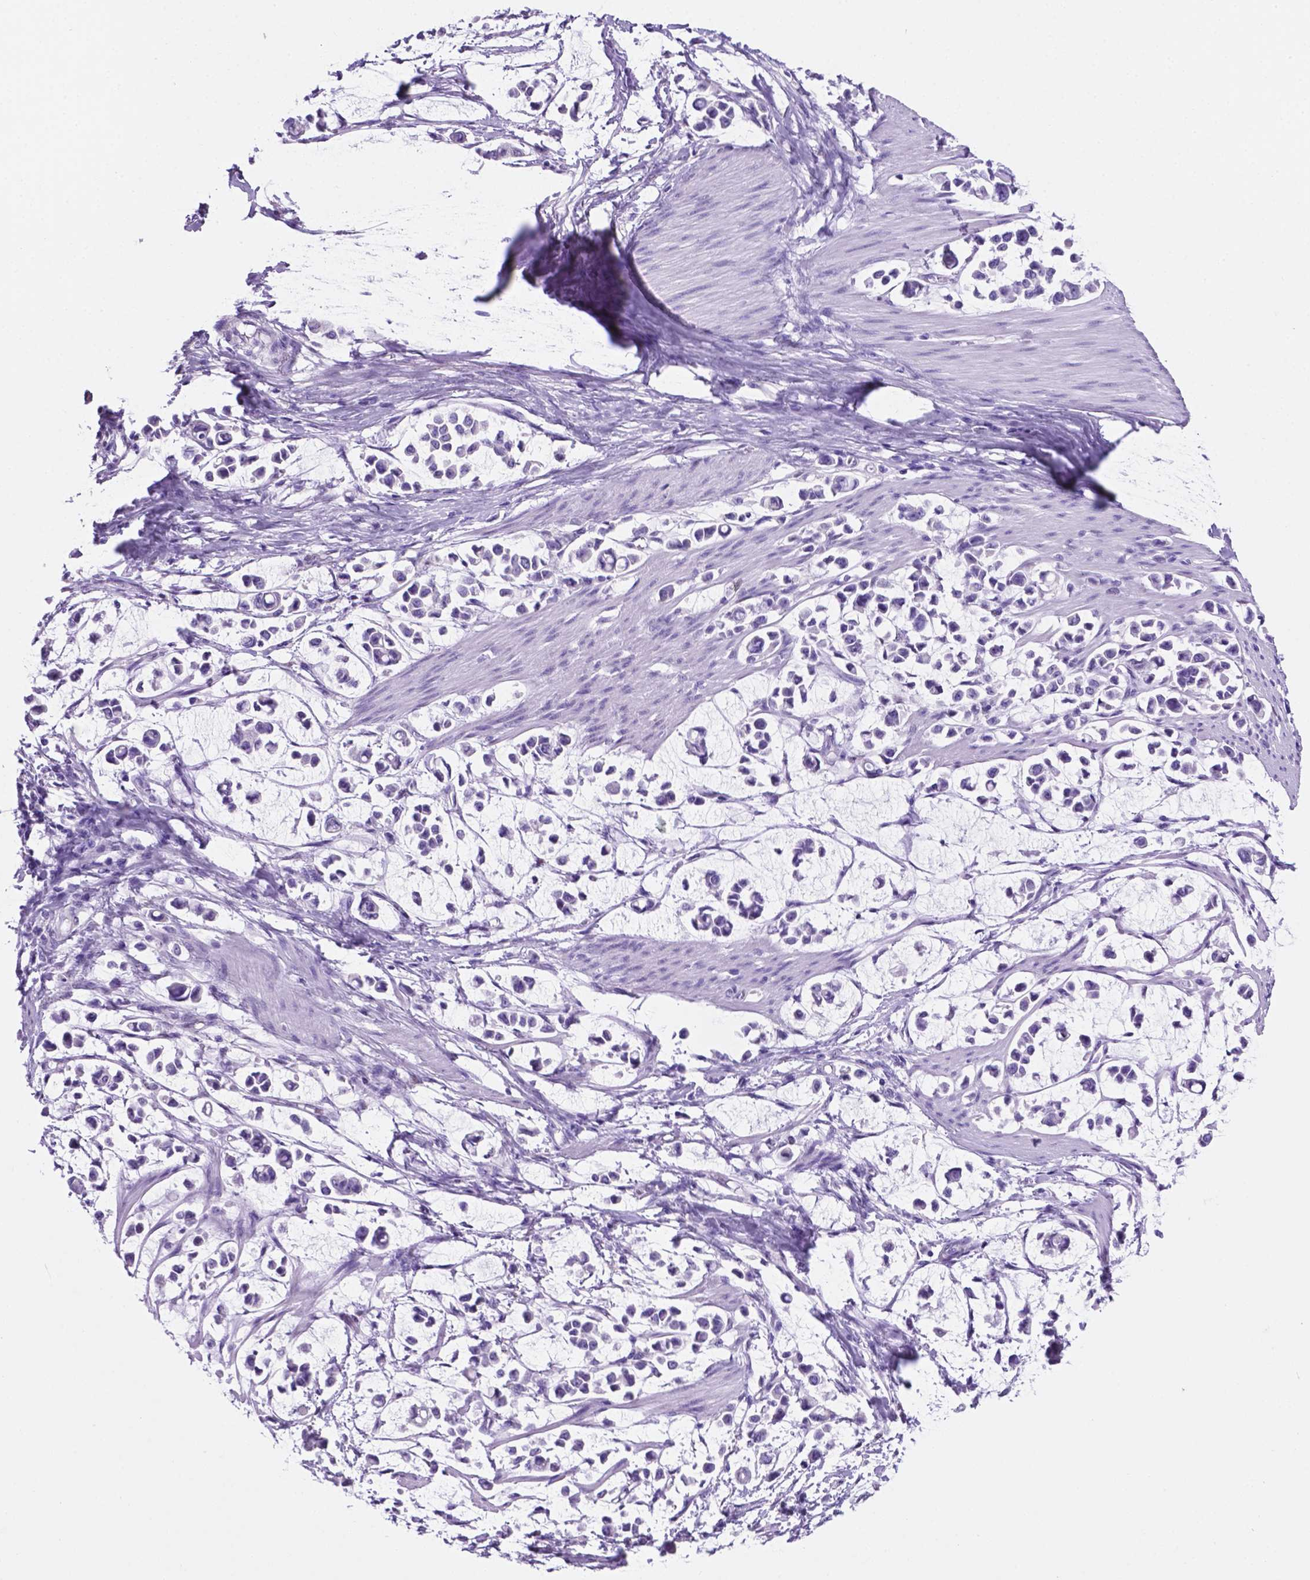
{"staining": {"intensity": "negative", "quantity": "none", "location": "none"}, "tissue": "stomach cancer", "cell_type": "Tumor cells", "image_type": "cancer", "snomed": [{"axis": "morphology", "description": "Adenocarcinoma, NOS"}, {"axis": "topography", "description": "Stomach"}], "caption": "Immunohistochemistry histopathology image of human stomach adenocarcinoma stained for a protein (brown), which shows no staining in tumor cells. (DAB (3,3'-diaminobenzidine) immunohistochemistry (IHC), high magnification).", "gene": "TMEM210", "patient": {"sex": "male", "age": 82}}